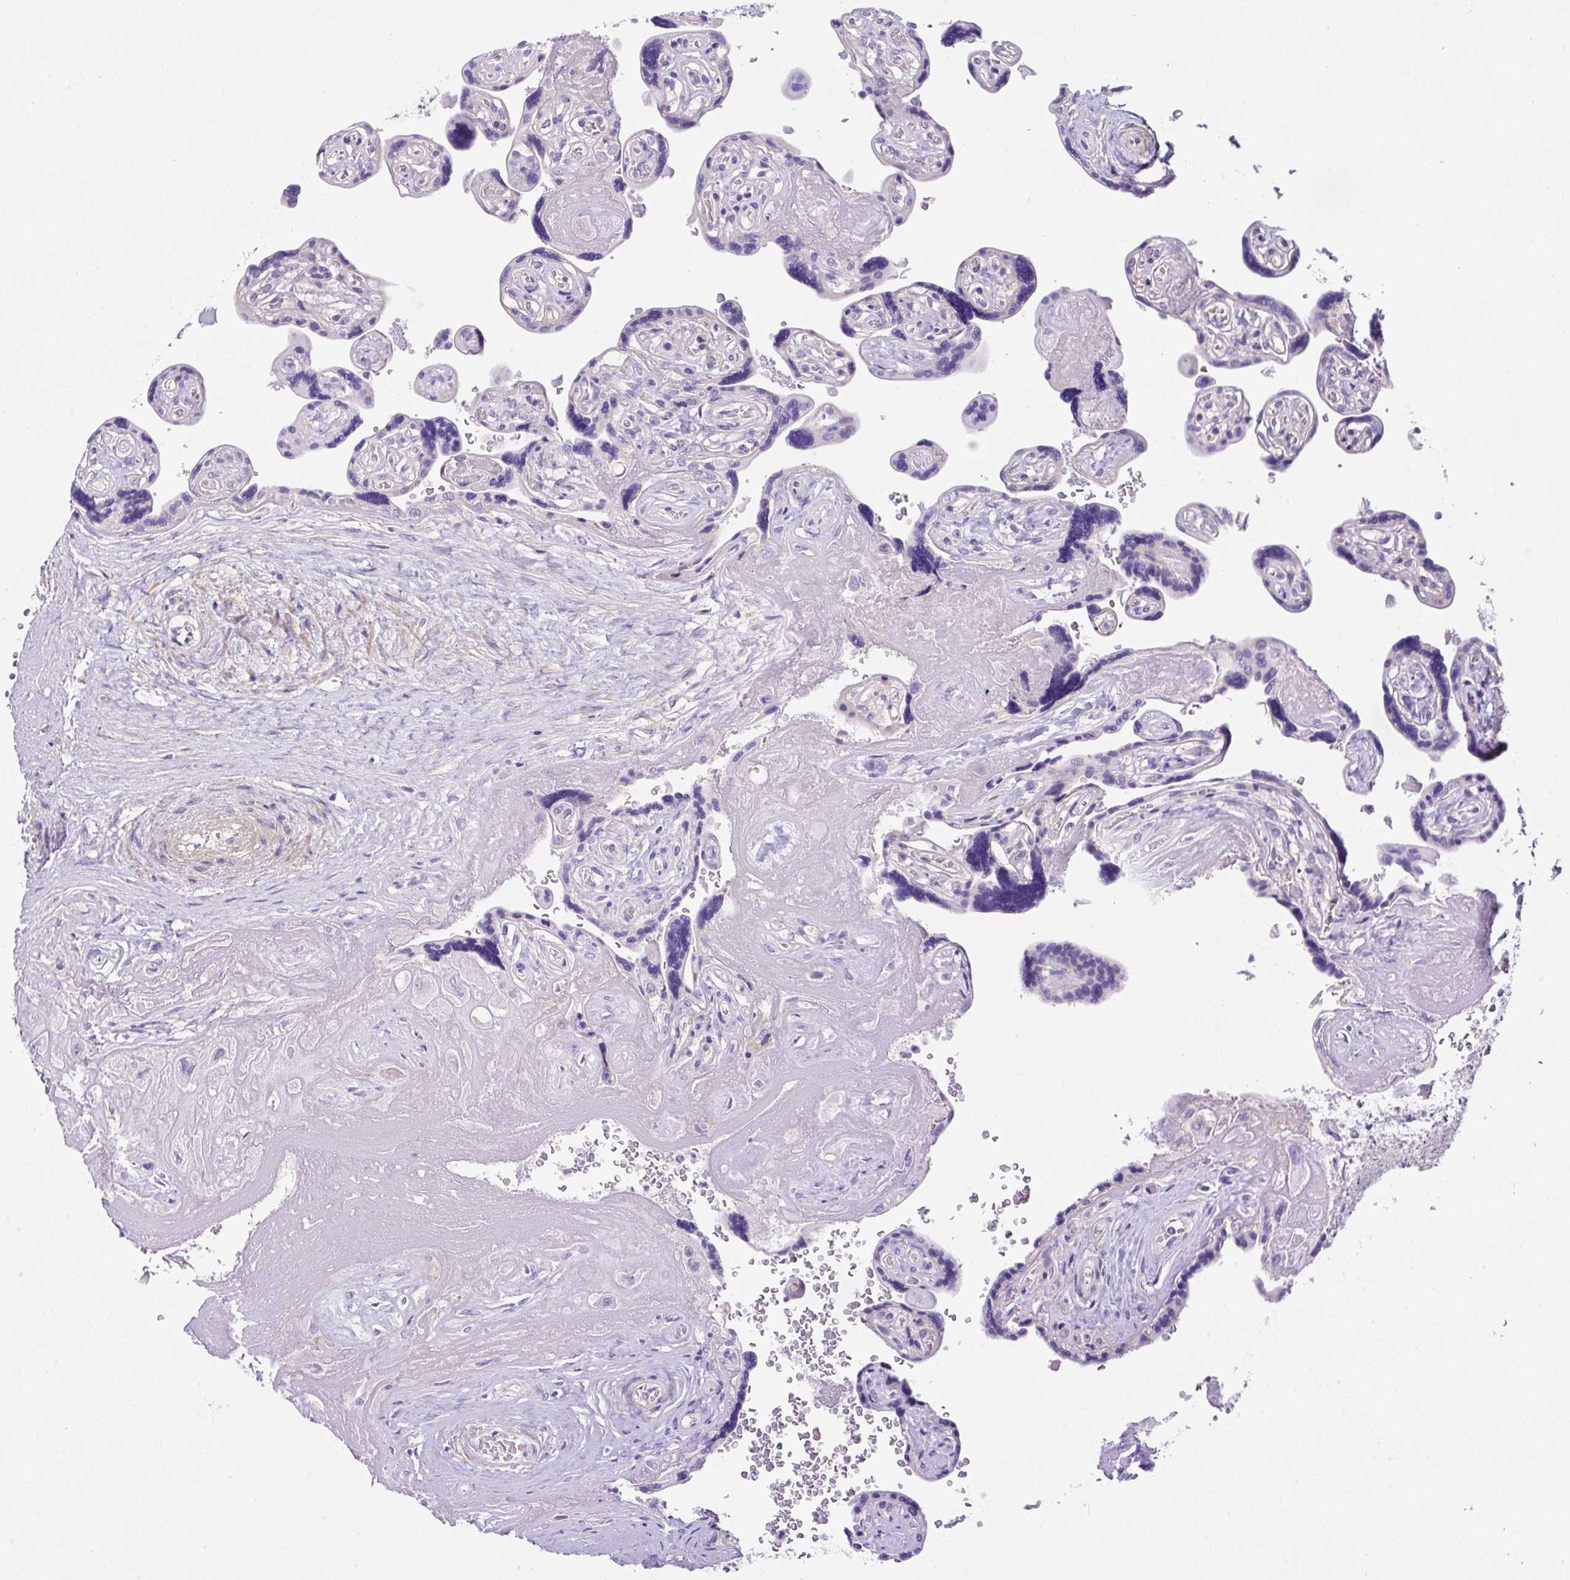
{"staining": {"intensity": "negative", "quantity": "none", "location": "none"}, "tissue": "placenta", "cell_type": "Decidual cells", "image_type": "normal", "snomed": [{"axis": "morphology", "description": "Normal tissue, NOS"}, {"axis": "topography", "description": "Placenta"}], "caption": "Decidual cells show no significant protein expression in normal placenta.", "gene": "NPTN", "patient": {"sex": "female", "age": 32}}